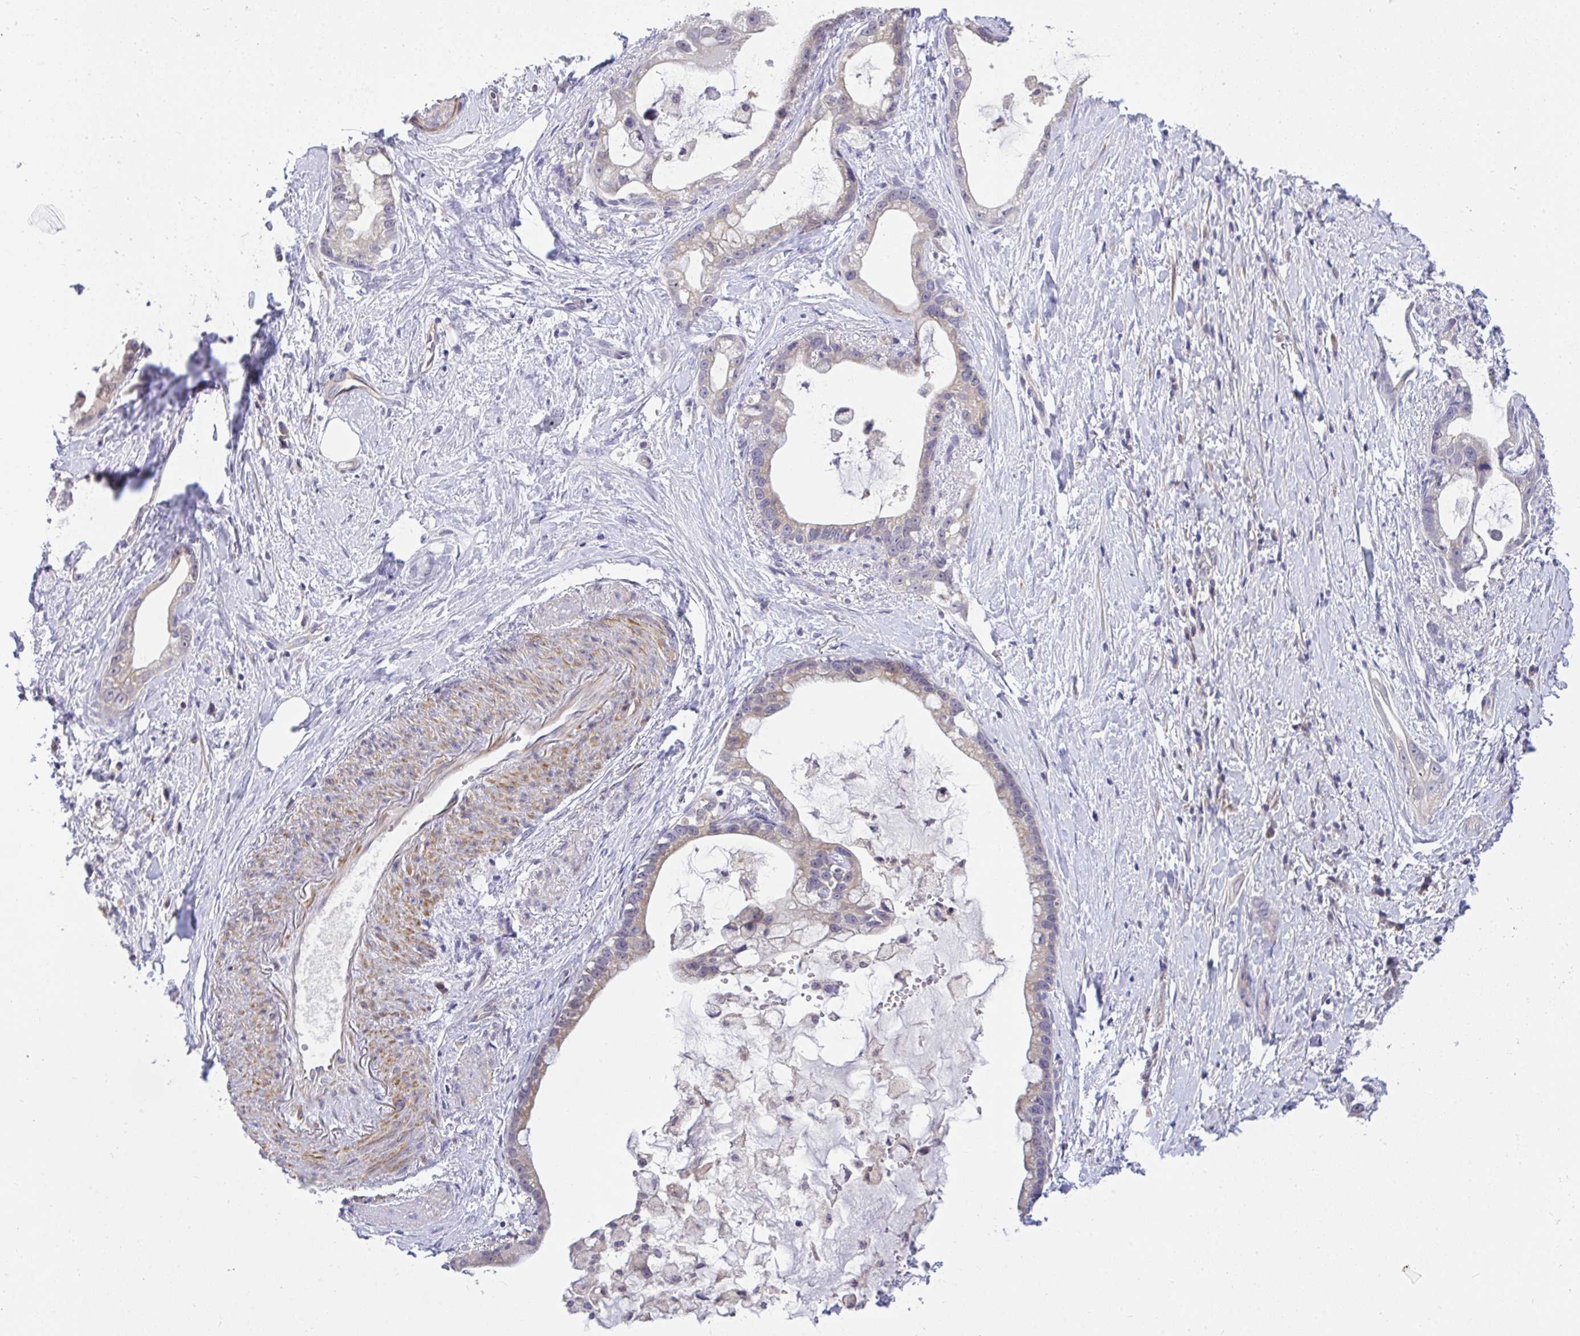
{"staining": {"intensity": "weak", "quantity": "25%-75%", "location": "cytoplasmic/membranous"}, "tissue": "stomach cancer", "cell_type": "Tumor cells", "image_type": "cancer", "snomed": [{"axis": "morphology", "description": "Adenocarcinoma, NOS"}, {"axis": "topography", "description": "Stomach"}], "caption": "Stomach adenocarcinoma was stained to show a protein in brown. There is low levels of weak cytoplasmic/membranous positivity in about 25%-75% of tumor cells.", "gene": "C19orf54", "patient": {"sex": "male", "age": 55}}